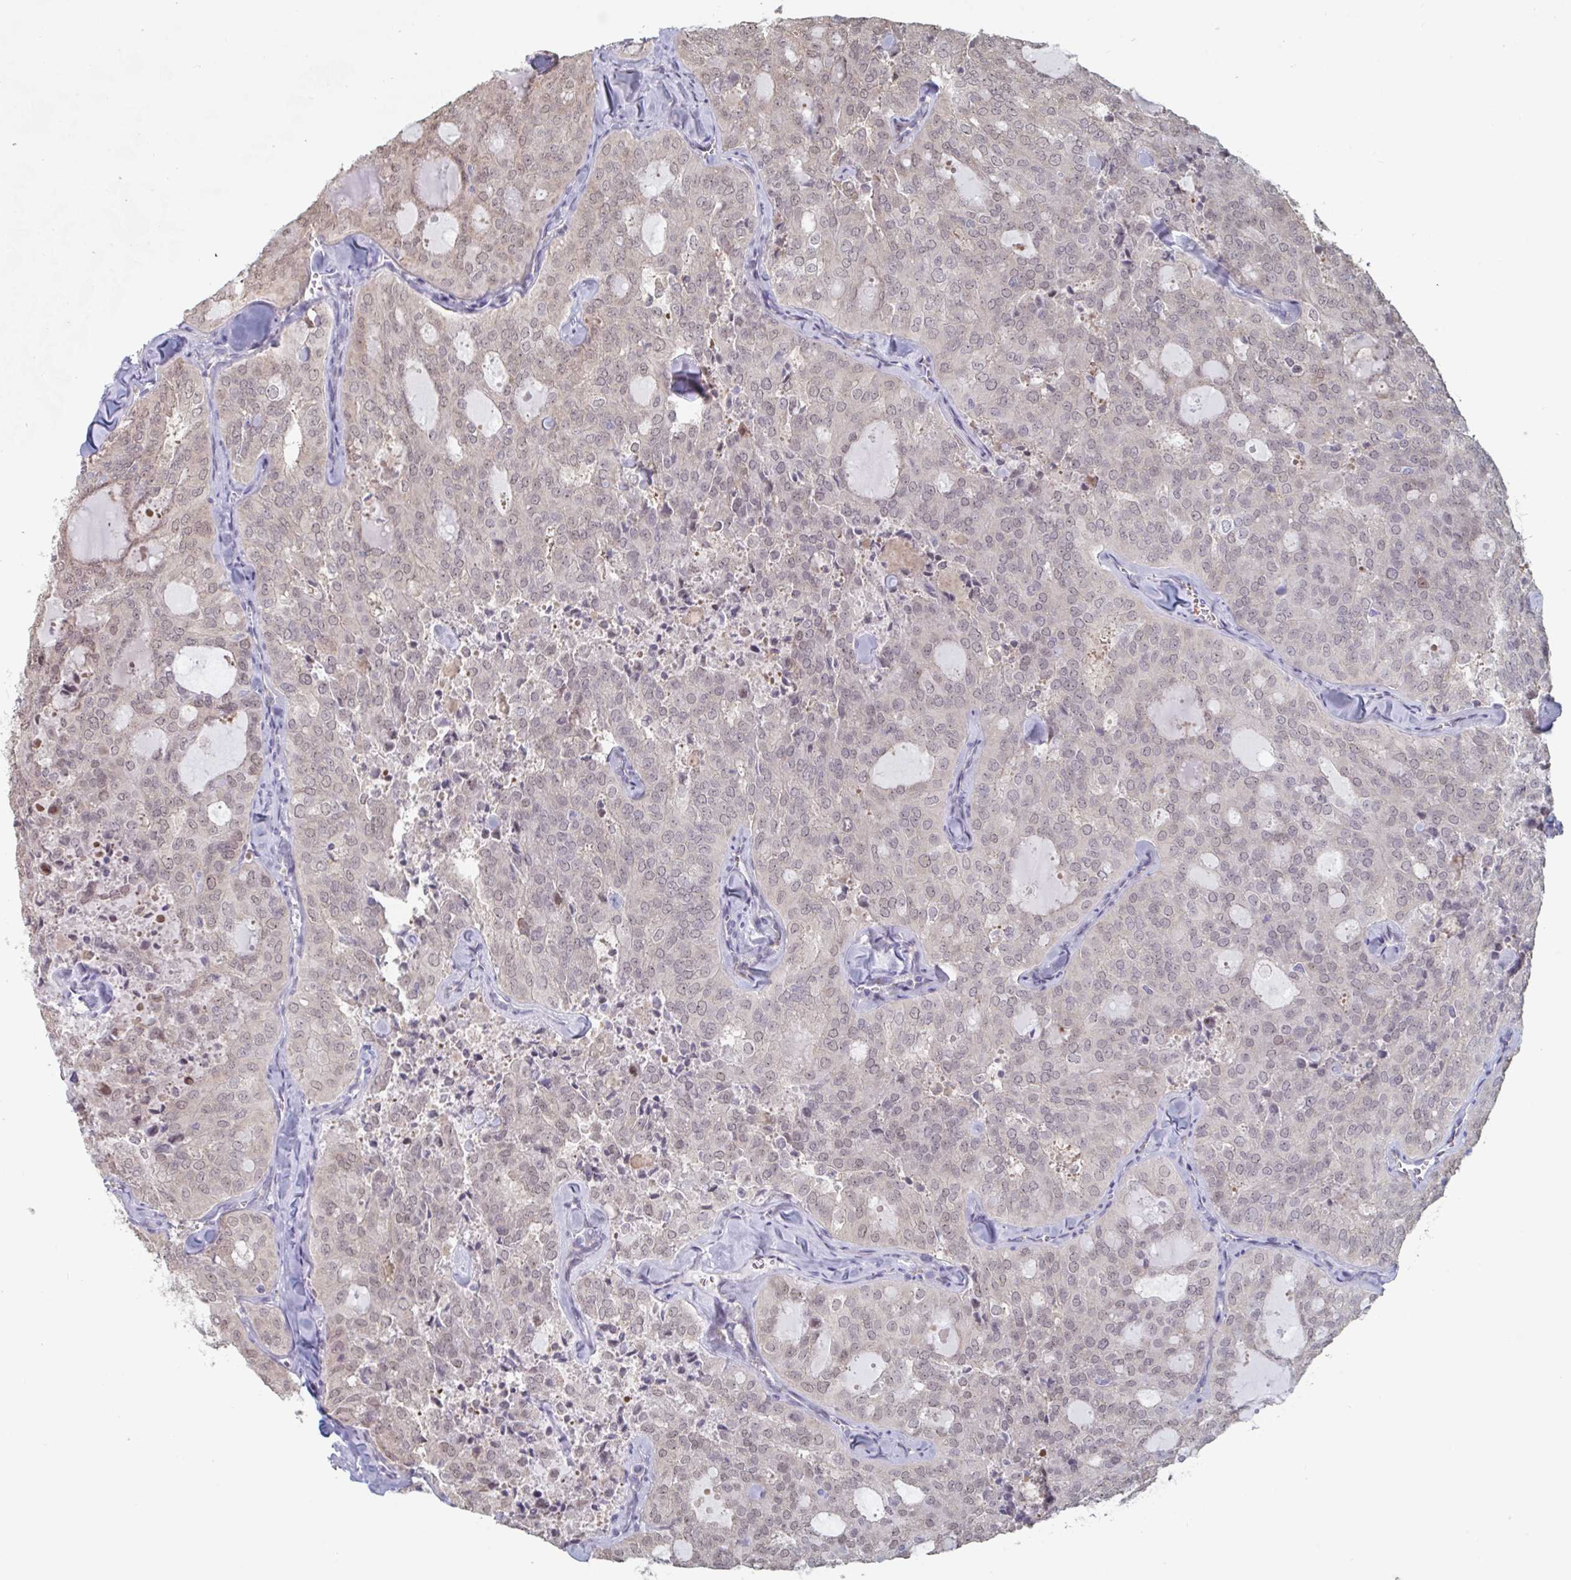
{"staining": {"intensity": "weak", "quantity": "<25%", "location": "nuclear"}, "tissue": "thyroid cancer", "cell_type": "Tumor cells", "image_type": "cancer", "snomed": [{"axis": "morphology", "description": "Follicular adenoma carcinoma, NOS"}, {"axis": "topography", "description": "Thyroid gland"}], "caption": "Thyroid follicular adenoma carcinoma stained for a protein using IHC displays no staining tumor cells.", "gene": "FOXA1", "patient": {"sex": "male", "age": 75}}